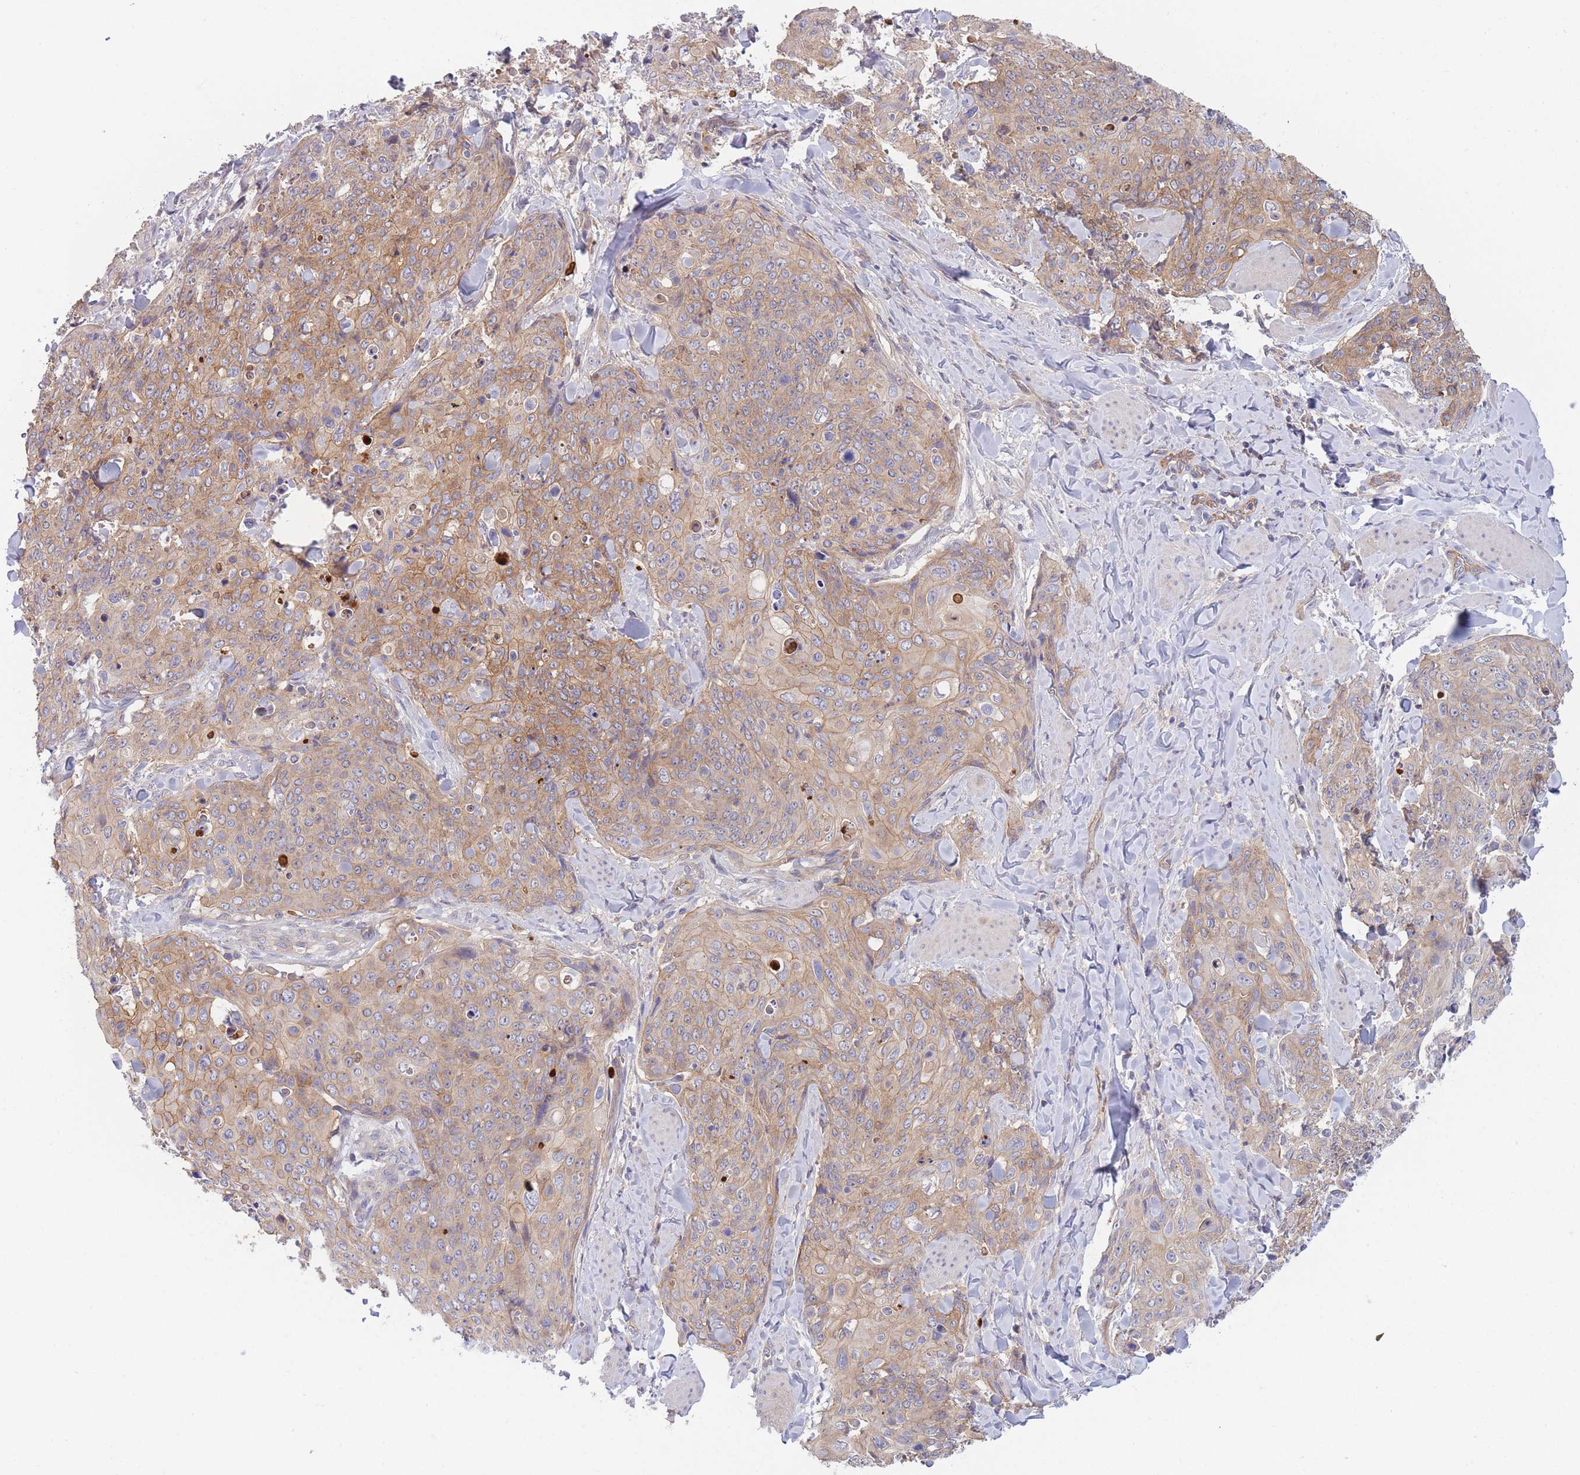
{"staining": {"intensity": "moderate", "quantity": ">75%", "location": "cytoplasmic/membranous"}, "tissue": "skin cancer", "cell_type": "Tumor cells", "image_type": "cancer", "snomed": [{"axis": "morphology", "description": "Squamous cell carcinoma, NOS"}, {"axis": "topography", "description": "Skin"}, {"axis": "topography", "description": "Vulva"}], "caption": "Protein expression by immunohistochemistry shows moderate cytoplasmic/membranous positivity in approximately >75% of tumor cells in squamous cell carcinoma (skin).", "gene": "WDR93", "patient": {"sex": "female", "age": 85}}